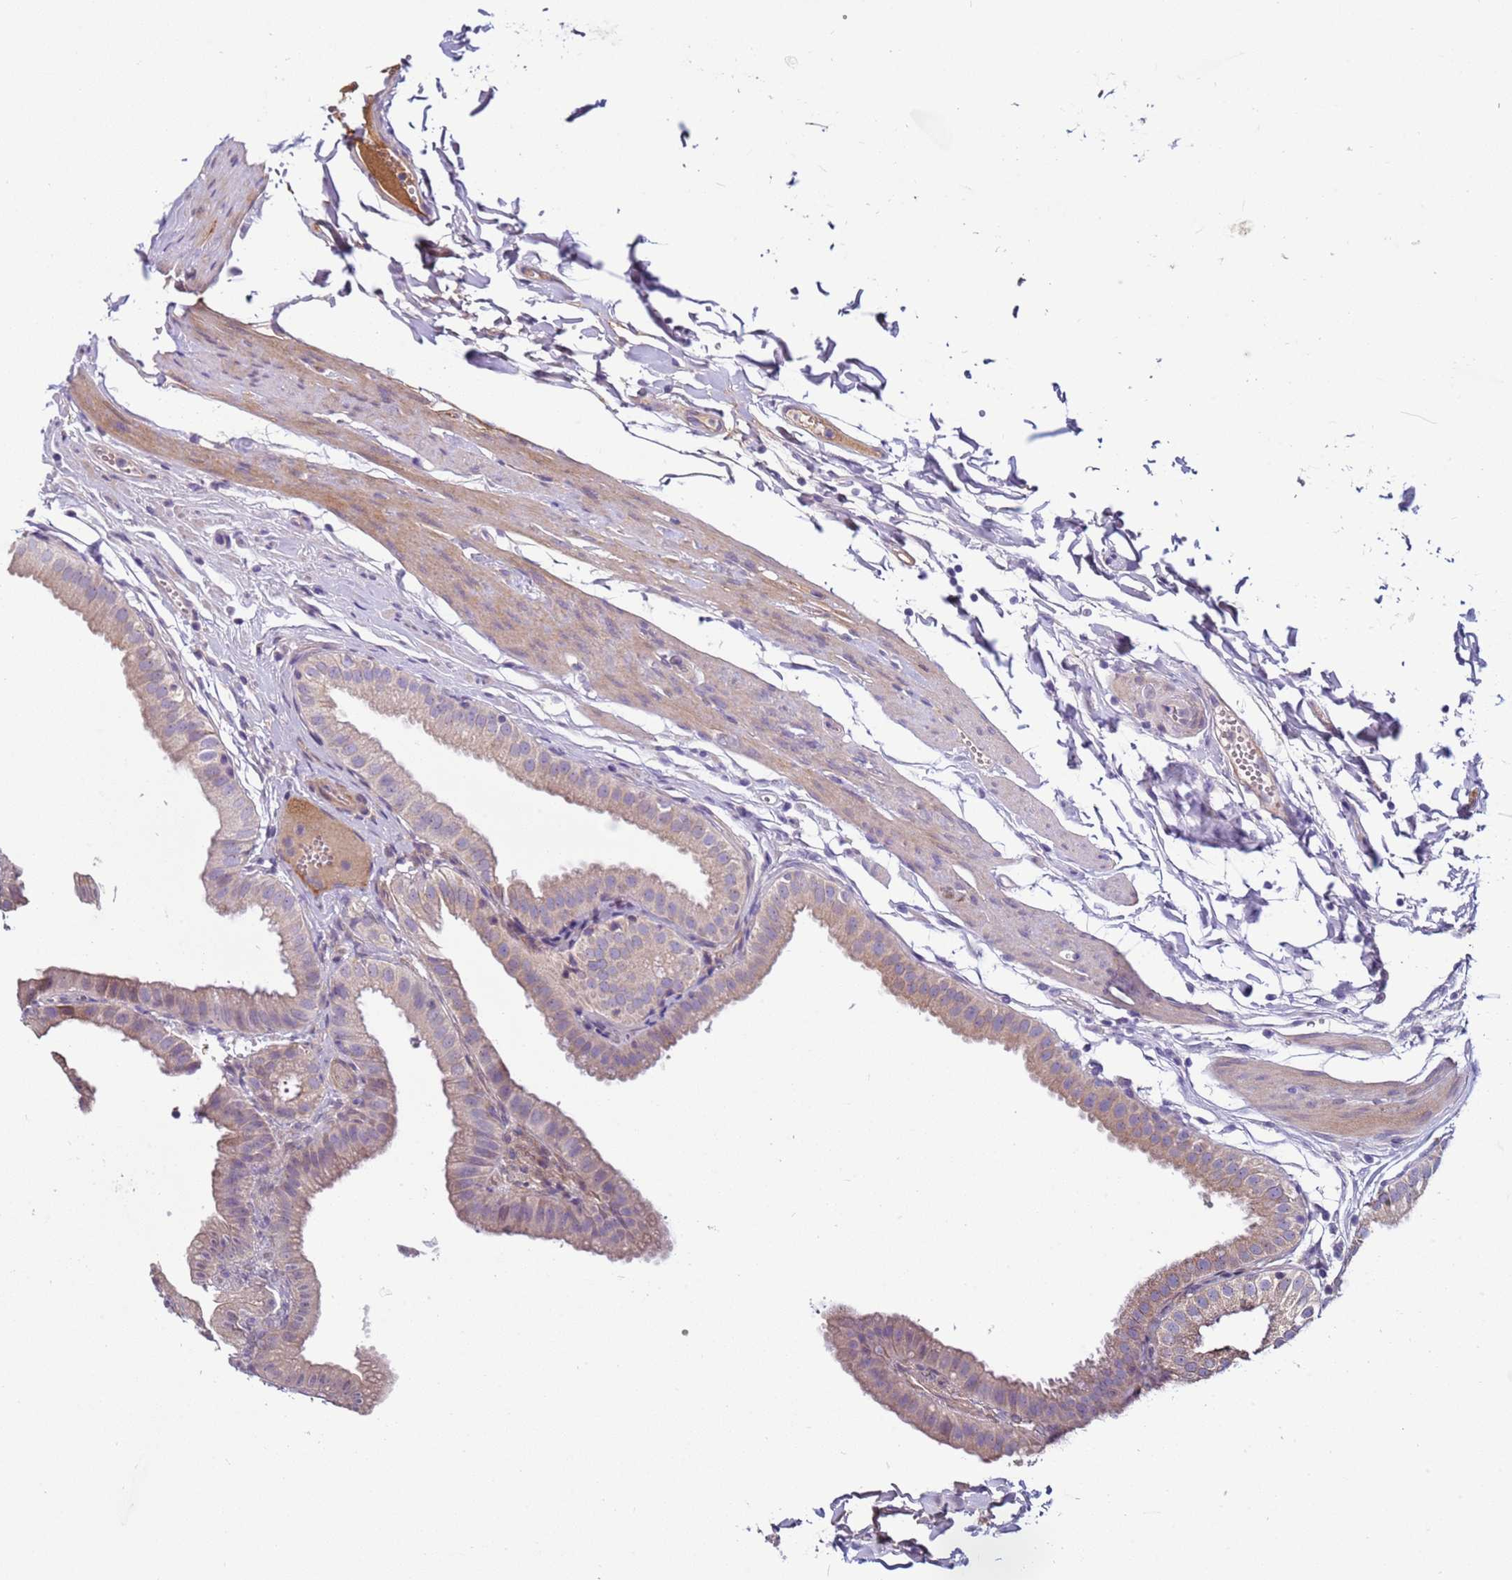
{"staining": {"intensity": "weak", "quantity": "25%-75%", "location": "cytoplasmic/membranous"}, "tissue": "gallbladder", "cell_type": "Glandular cells", "image_type": "normal", "snomed": [{"axis": "morphology", "description": "Normal tissue, NOS"}, {"axis": "topography", "description": "Gallbladder"}], "caption": "A high-resolution micrograph shows IHC staining of normal gallbladder, which exhibits weak cytoplasmic/membranous staining in about 25%-75% of glandular cells.", "gene": "TRIM51G", "patient": {"sex": "female", "age": 61}}